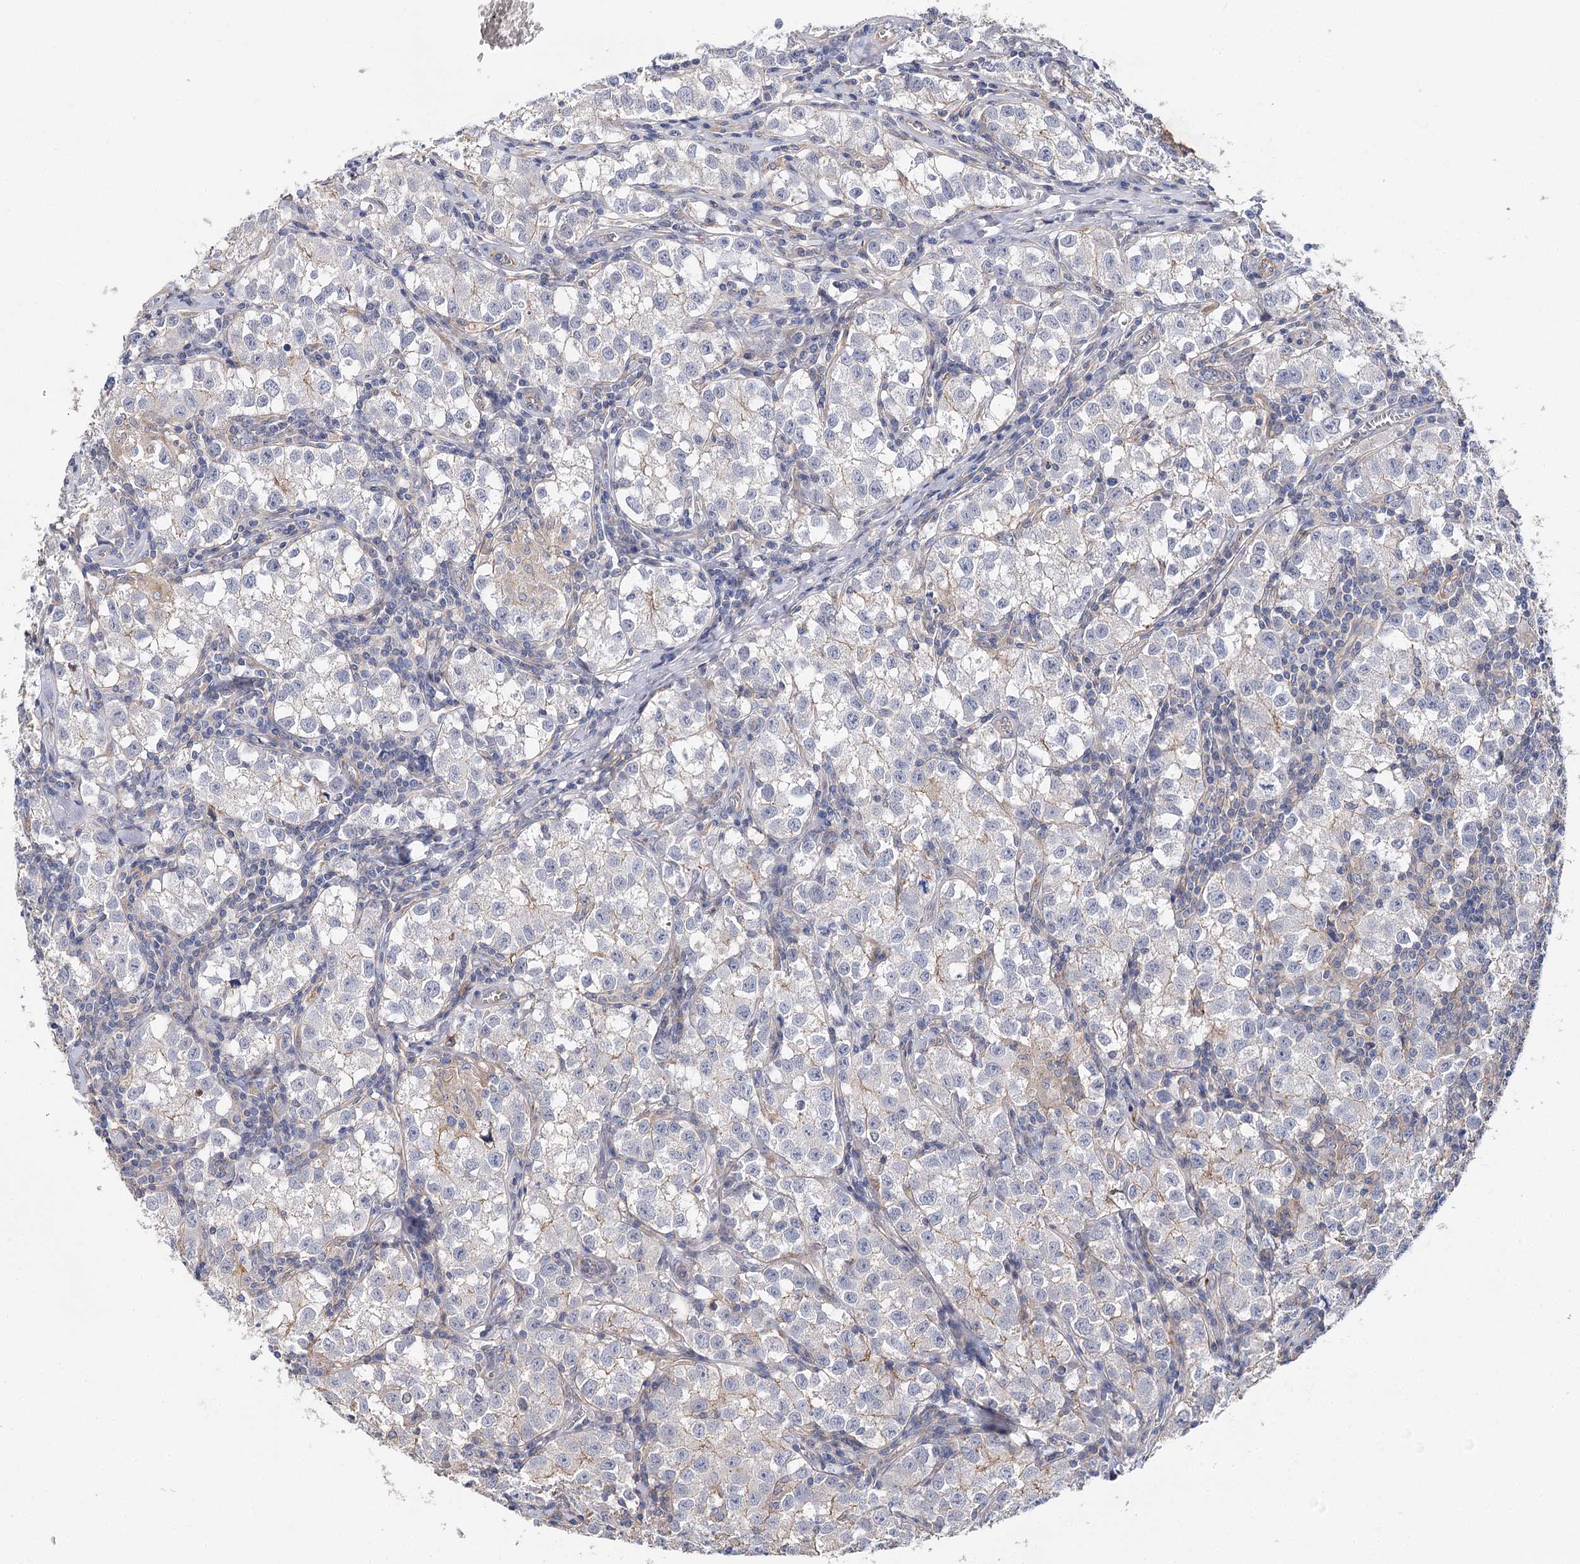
{"staining": {"intensity": "negative", "quantity": "none", "location": "none"}, "tissue": "testis cancer", "cell_type": "Tumor cells", "image_type": "cancer", "snomed": [{"axis": "morphology", "description": "Seminoma, NOS"}, {"axis": "morphology", "description": "Carcinoma, Embryonal, NOS"}, {"axis": "topography", "description": "Testis"}], "caption": "An IHC image of seminoma (testis) is shown. There is no staining in tumor cells of seminoma (testis).", "gene": "EPYC", "patient": {"sex": "male", "age": 43}}